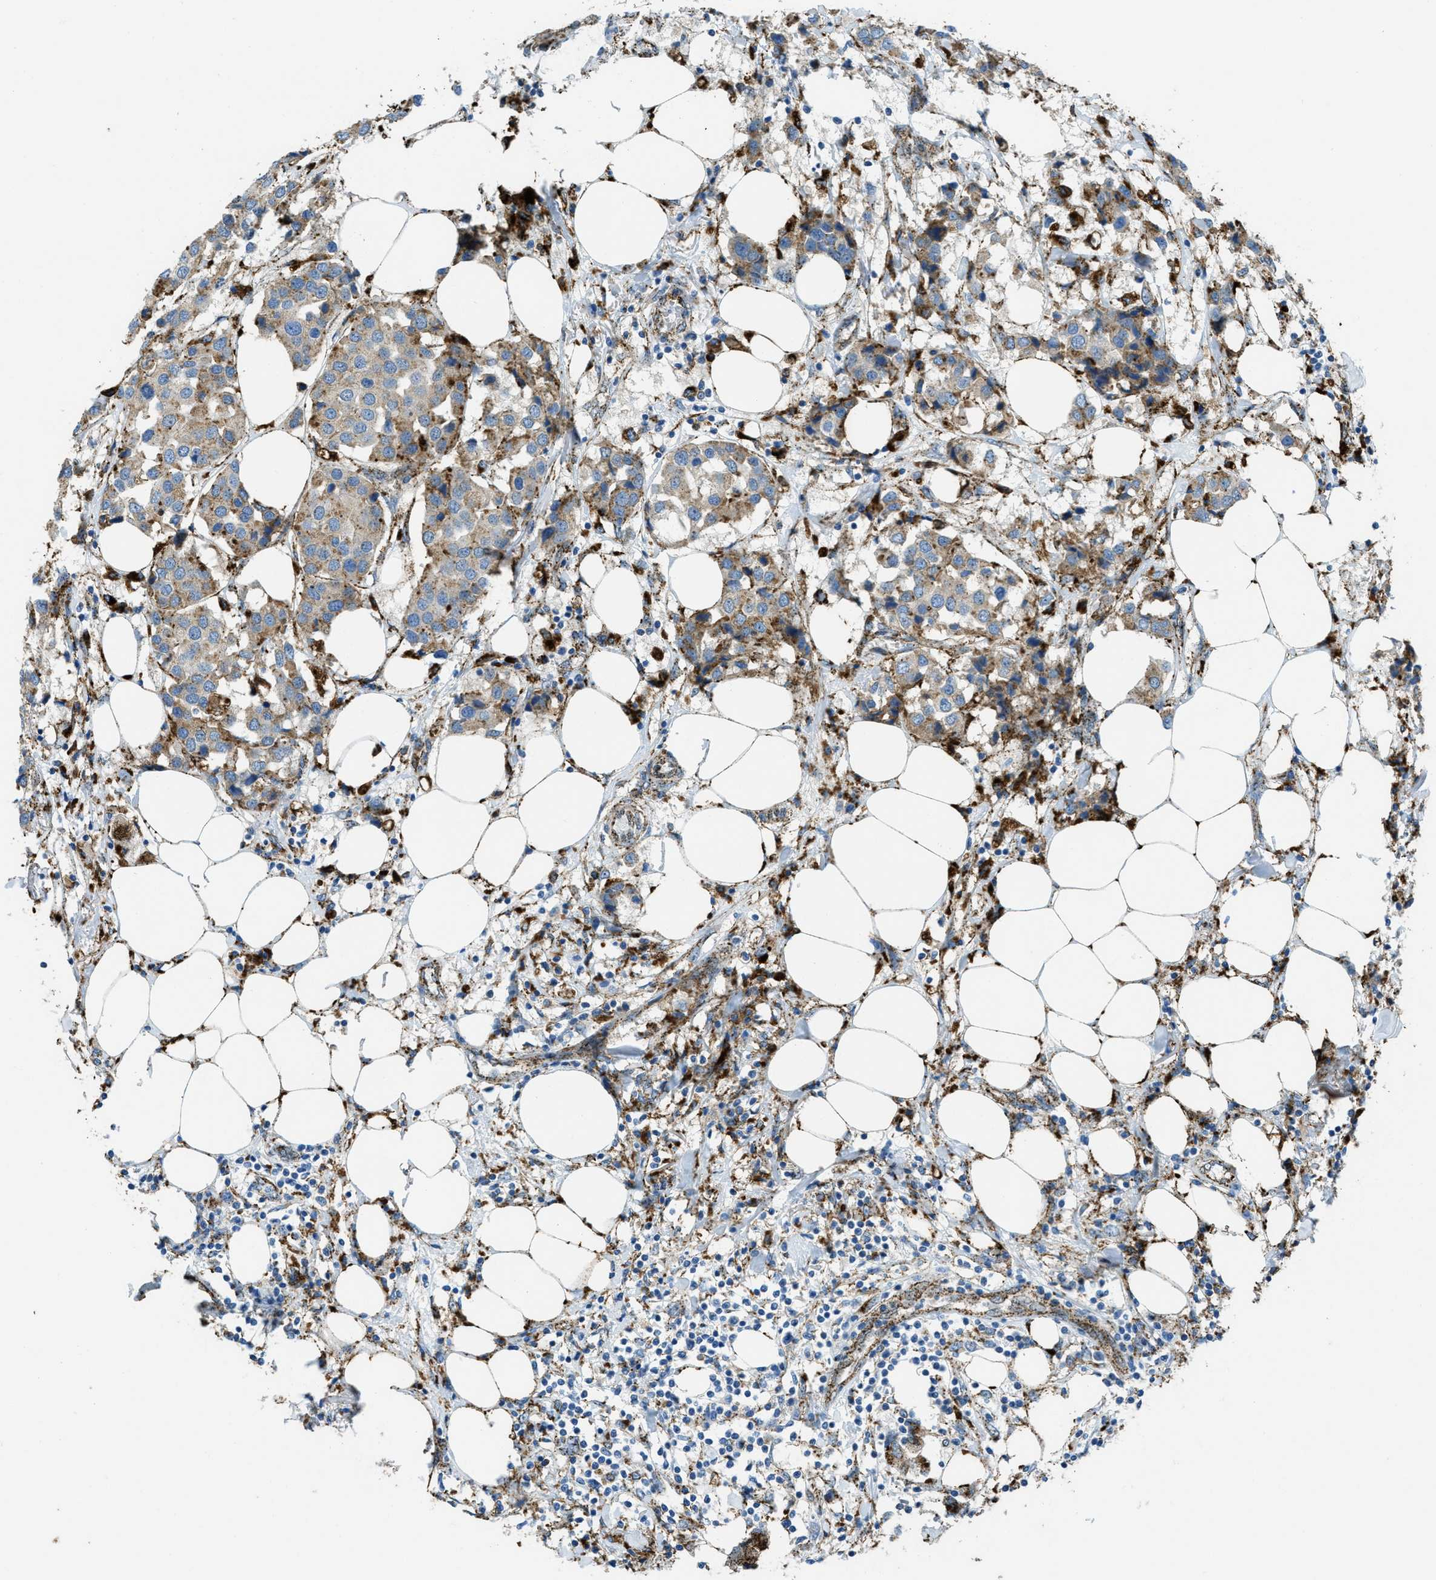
{"staining": {"intensity": "moderate", "quantity": ">75%", "location": "cytoplasmic/membranous"}, "tissue": "breast cancer", "cell_type": "Tumor cells", "image_type": "cancer", "snomed": [{"axis": "morphology", "description": "Duct carcinoma"}, {"axis": "topography", "description": "Breast"}], "caption": "An image of breast invasive ductal carcinoma stained for a protein demonstrates moderate cytoplasmic/membranous brown staining in tumor cells. The staining is performed using DAB (3,3'-diaminobenzidine) brown chromogen to label protein expression. The nuclei are counter-stained blue using hematoxylin.", "gene": "SCARB2", "patient": {"sex": "female", "age": 80}}